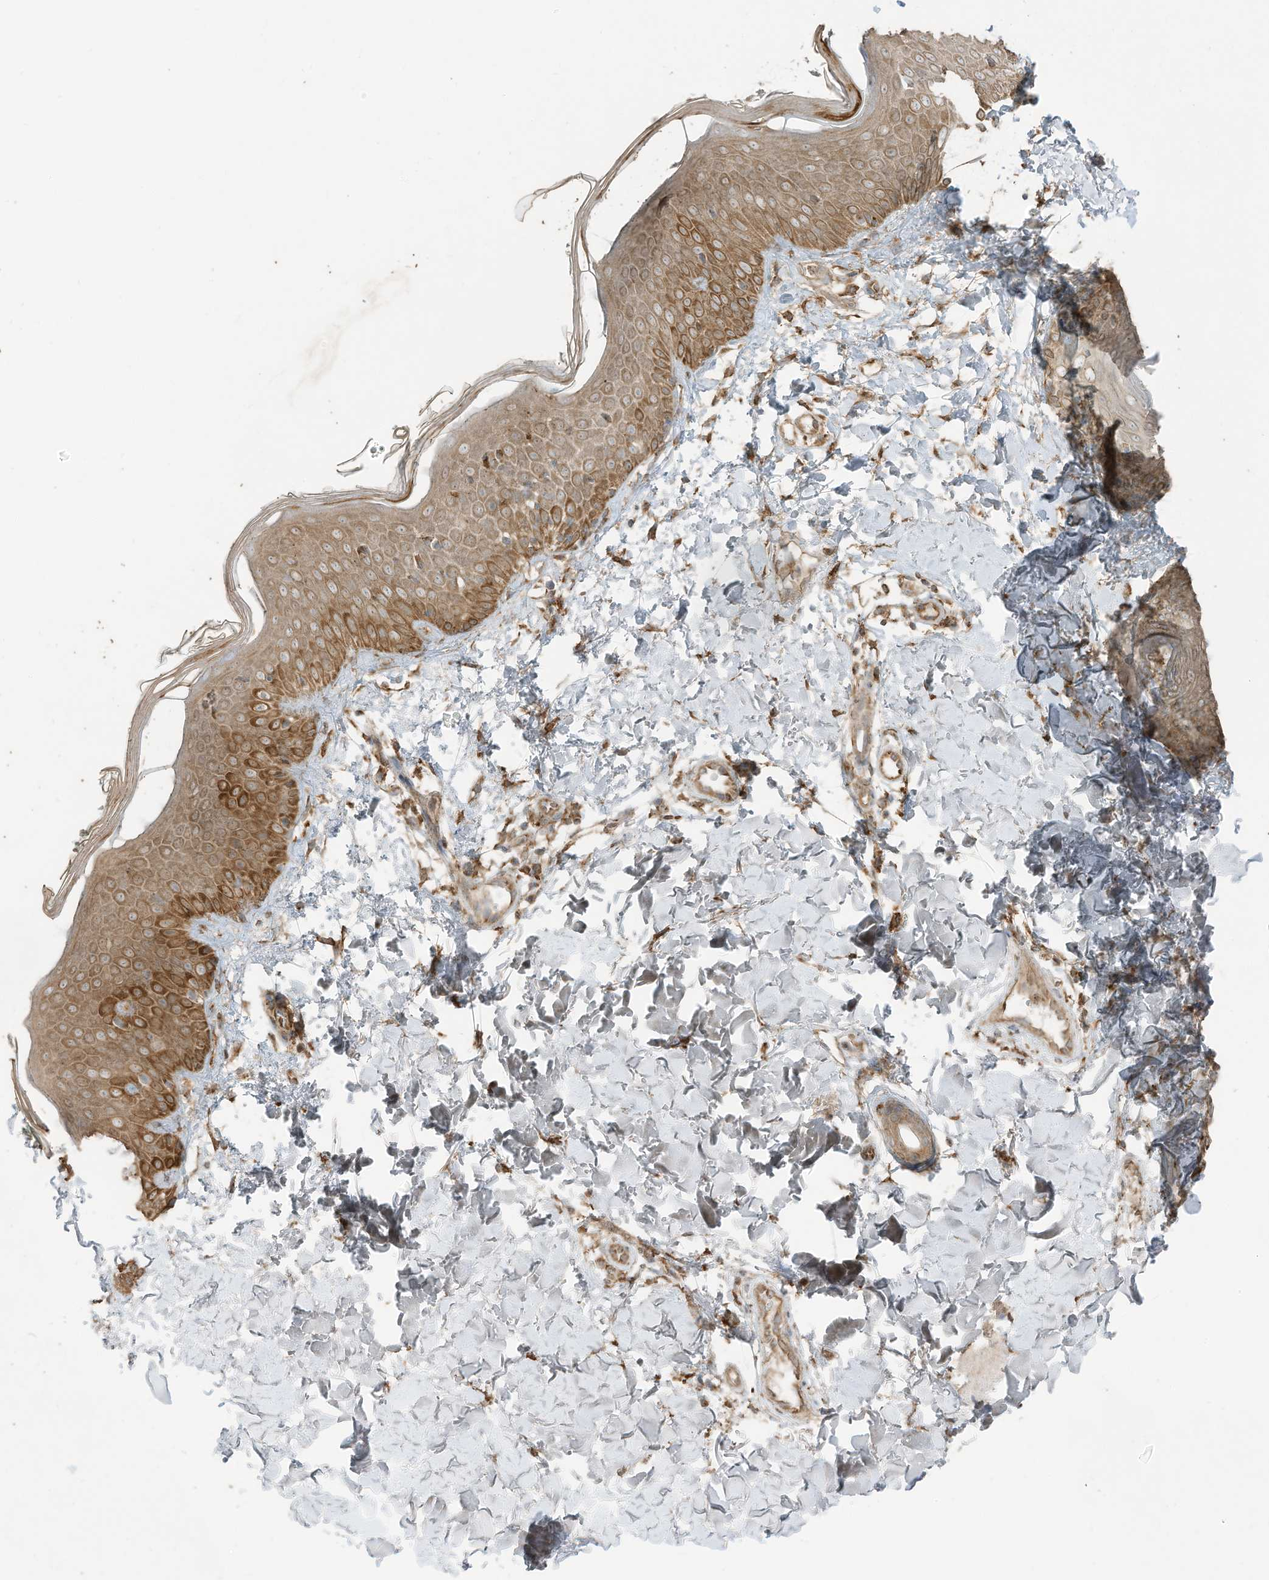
{"staining": {"intensity": "moderate", "quantity": "25%-75%", "location": "cytoplasmic/membranous"}, "tissue": "skin", "cell_type": "Fibroblasts", "image_type": "normal", "snomed": [{"axis": "morphology", "description": "Normal tissue, NOS"}, {"axis": "topography", "description": "Skin"}], "caption": "A histopathology image of skin stained for a protein demonstrates moderate cytoplasmic/membranous brown staining in fibroblasts. (Stains: DAB in brown, nuclei in blue, Microscopy: brightfield microscopy at high magnification).", "gene": "CGAS", "patient": {"sex": "male", "age": 37}}